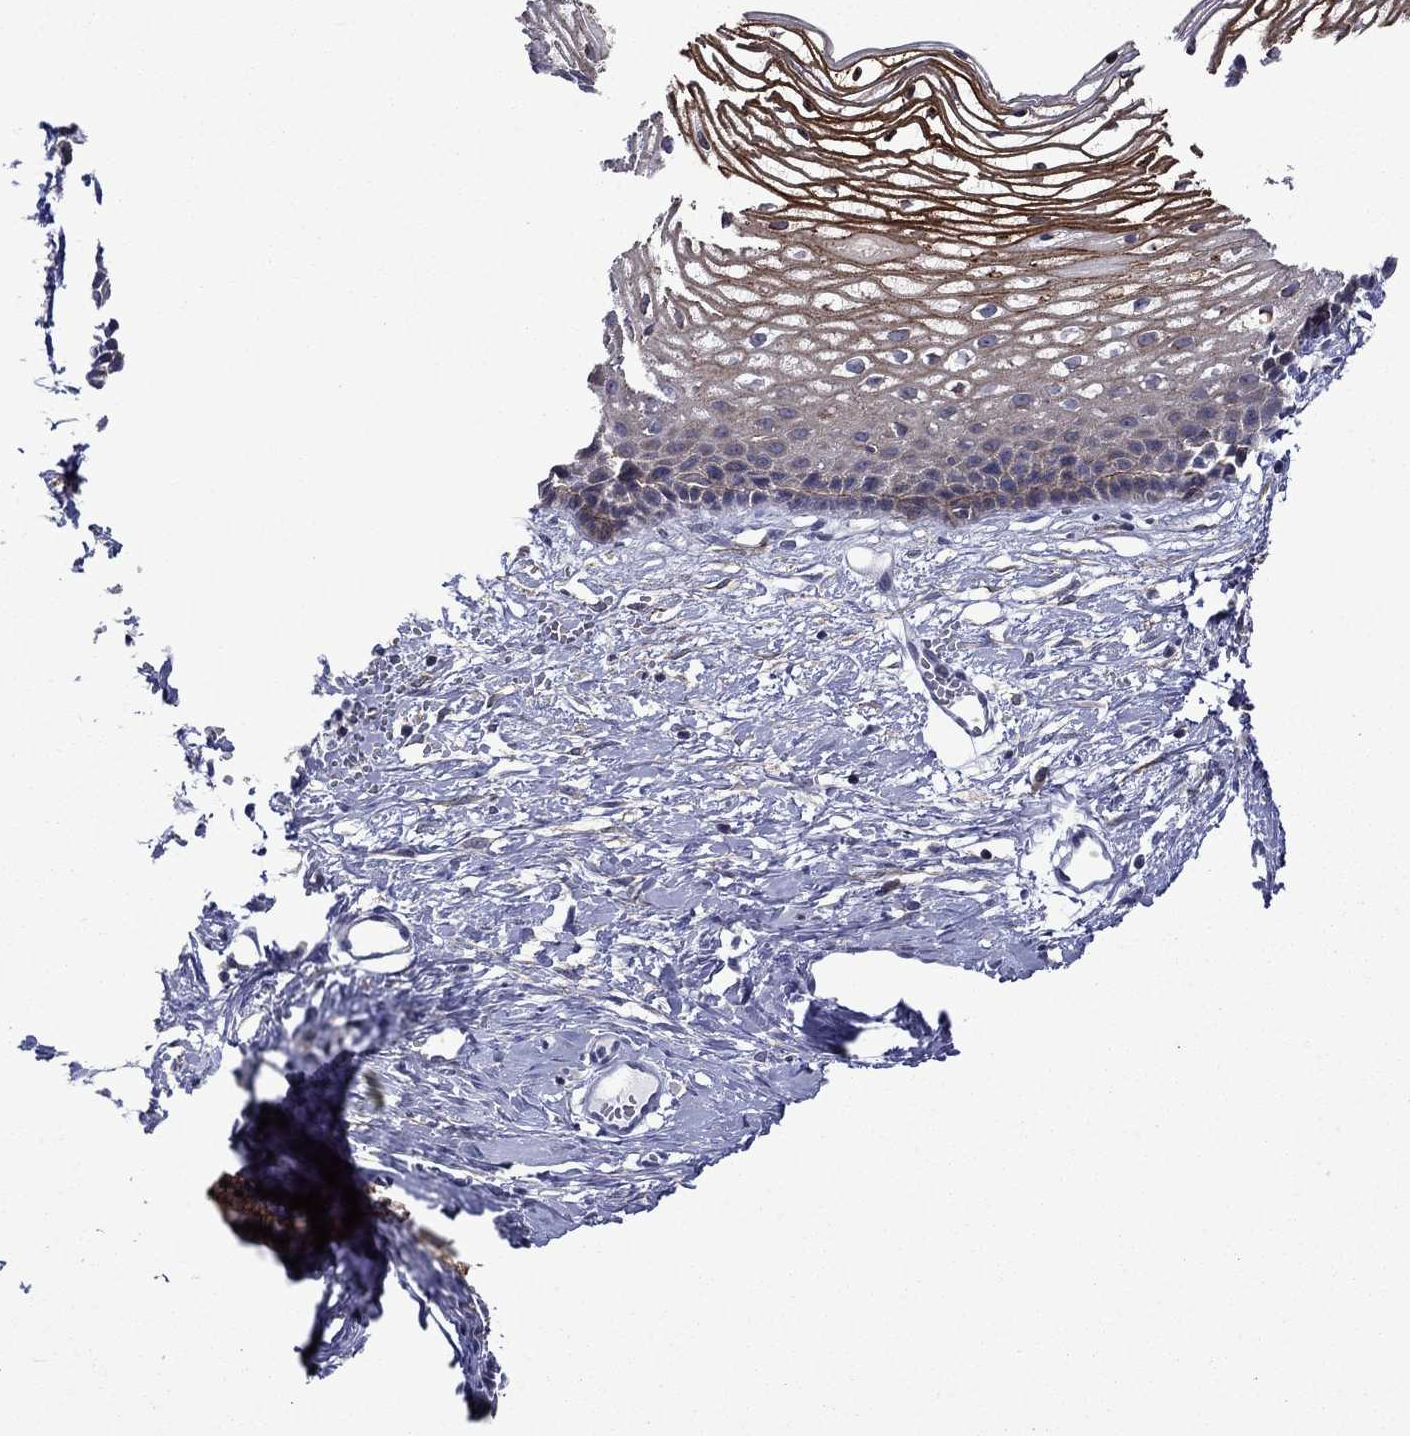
{"staining": {"intensity": "strong", "quantity": ">75%", "location": "cytoplasmic/membranous"}, "tissue": "cervix", "cell_type": "Squamous epithelial cells", "image_type": "normal", "snomed": [{"axis": "morphology", "description": "Normal tissue, NOS"}, {"axis": "topography", "description": "Cervix"}], "caption": "This micrograph reveals immunohistochemistry (IHC) staining of normal human cervix, with high strong cytoplasmic/membranous positivity in about >75% of squamous epithelial cells.", "gene": "LMO7", "patient": {"sex": "female", "age": 40}}